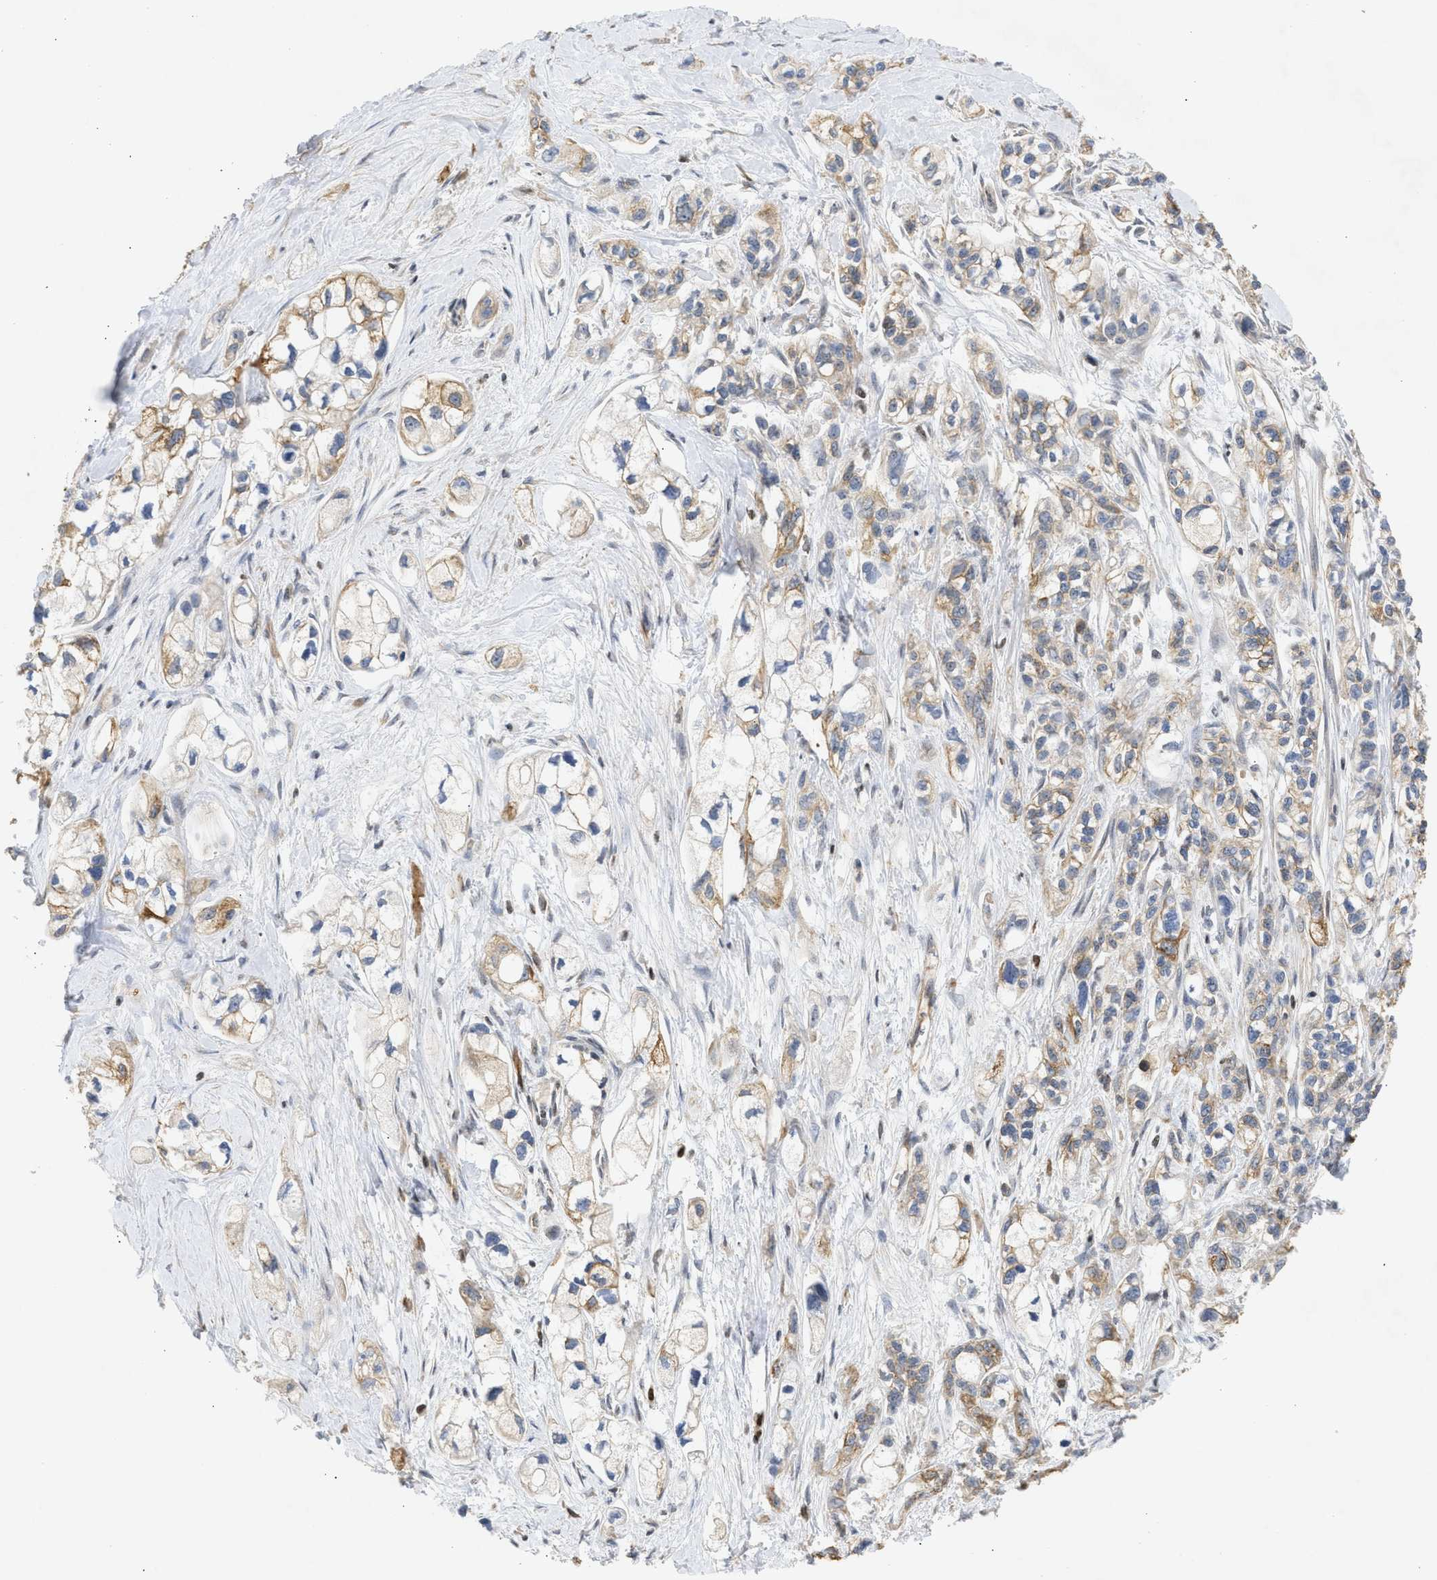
{"staining": {"intensity": "weak", "quantity": "25%-75%", "location": "cytoplasmic/membranous"}, "tissue": "pancreatic cancer", "cell_type": "Tumor cells", "image_type": "cancer", "snomed": [{"axis": "morphology", "description": "Adenocarcinoma, NOS"}, {"axis": "topography", "description": "Pancreas"}], "caption": "The photomicrograph displays a brown stain indicating the presence of a protein in the cytoplasmic/membranous of tumor cells in pancreatic cancer.", "gene": "ENSG00000142539", "patient": {"sex": "male", "age": 74}}